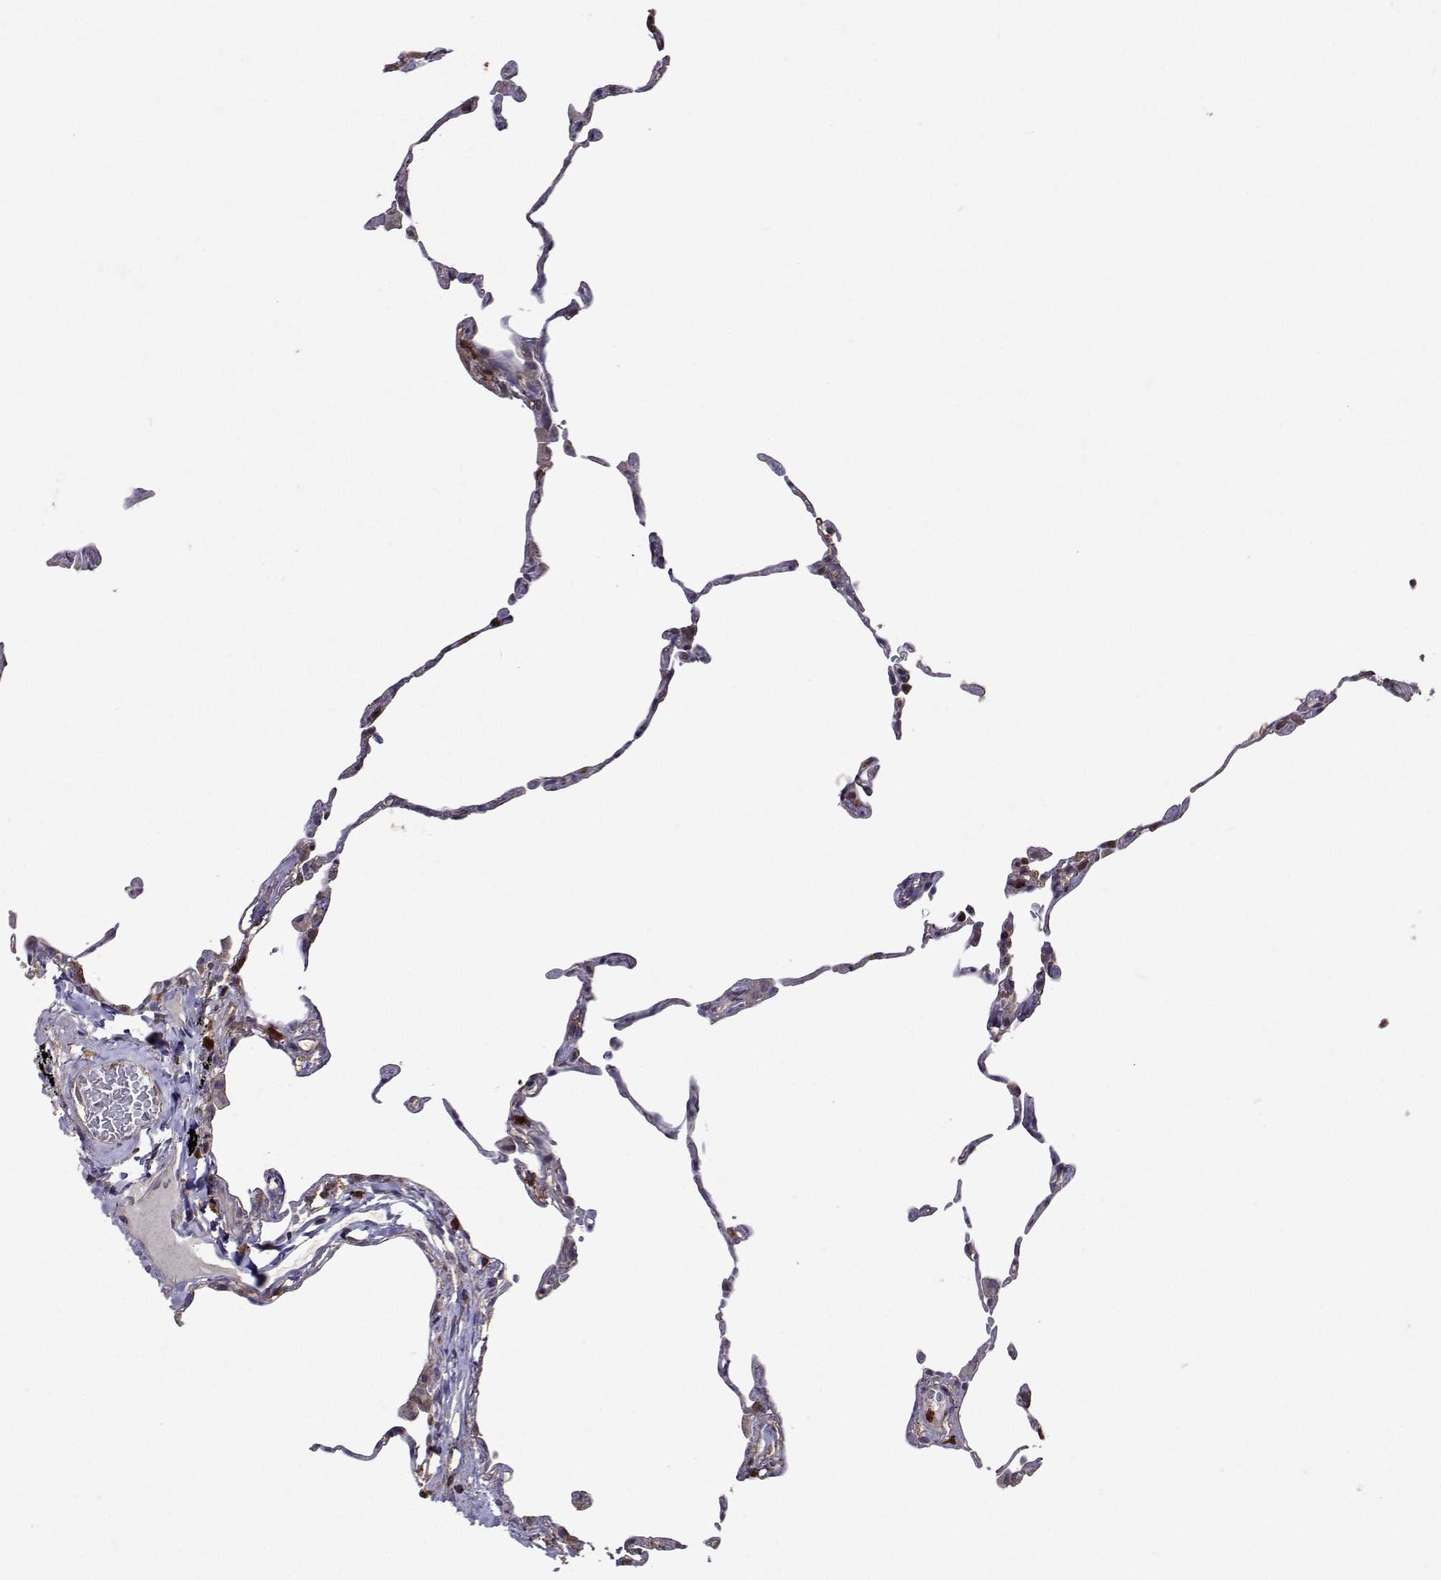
{"staining": {"intensity": "negative", "quantity": "none", "location": "none"}, "tissue": "lung", "cell_type": "Alveolar cells", "image_type": "normal", "snomed": [{"axis": "morphology", "description": "Normal tissue, NOS"}, {"axis": "topography", "description": "Lung"}], "caption": "There is no significant positivity in alveolar cells of lung.", "gene": "APAF1", "patient": {"sex": "female", "age": 57}}